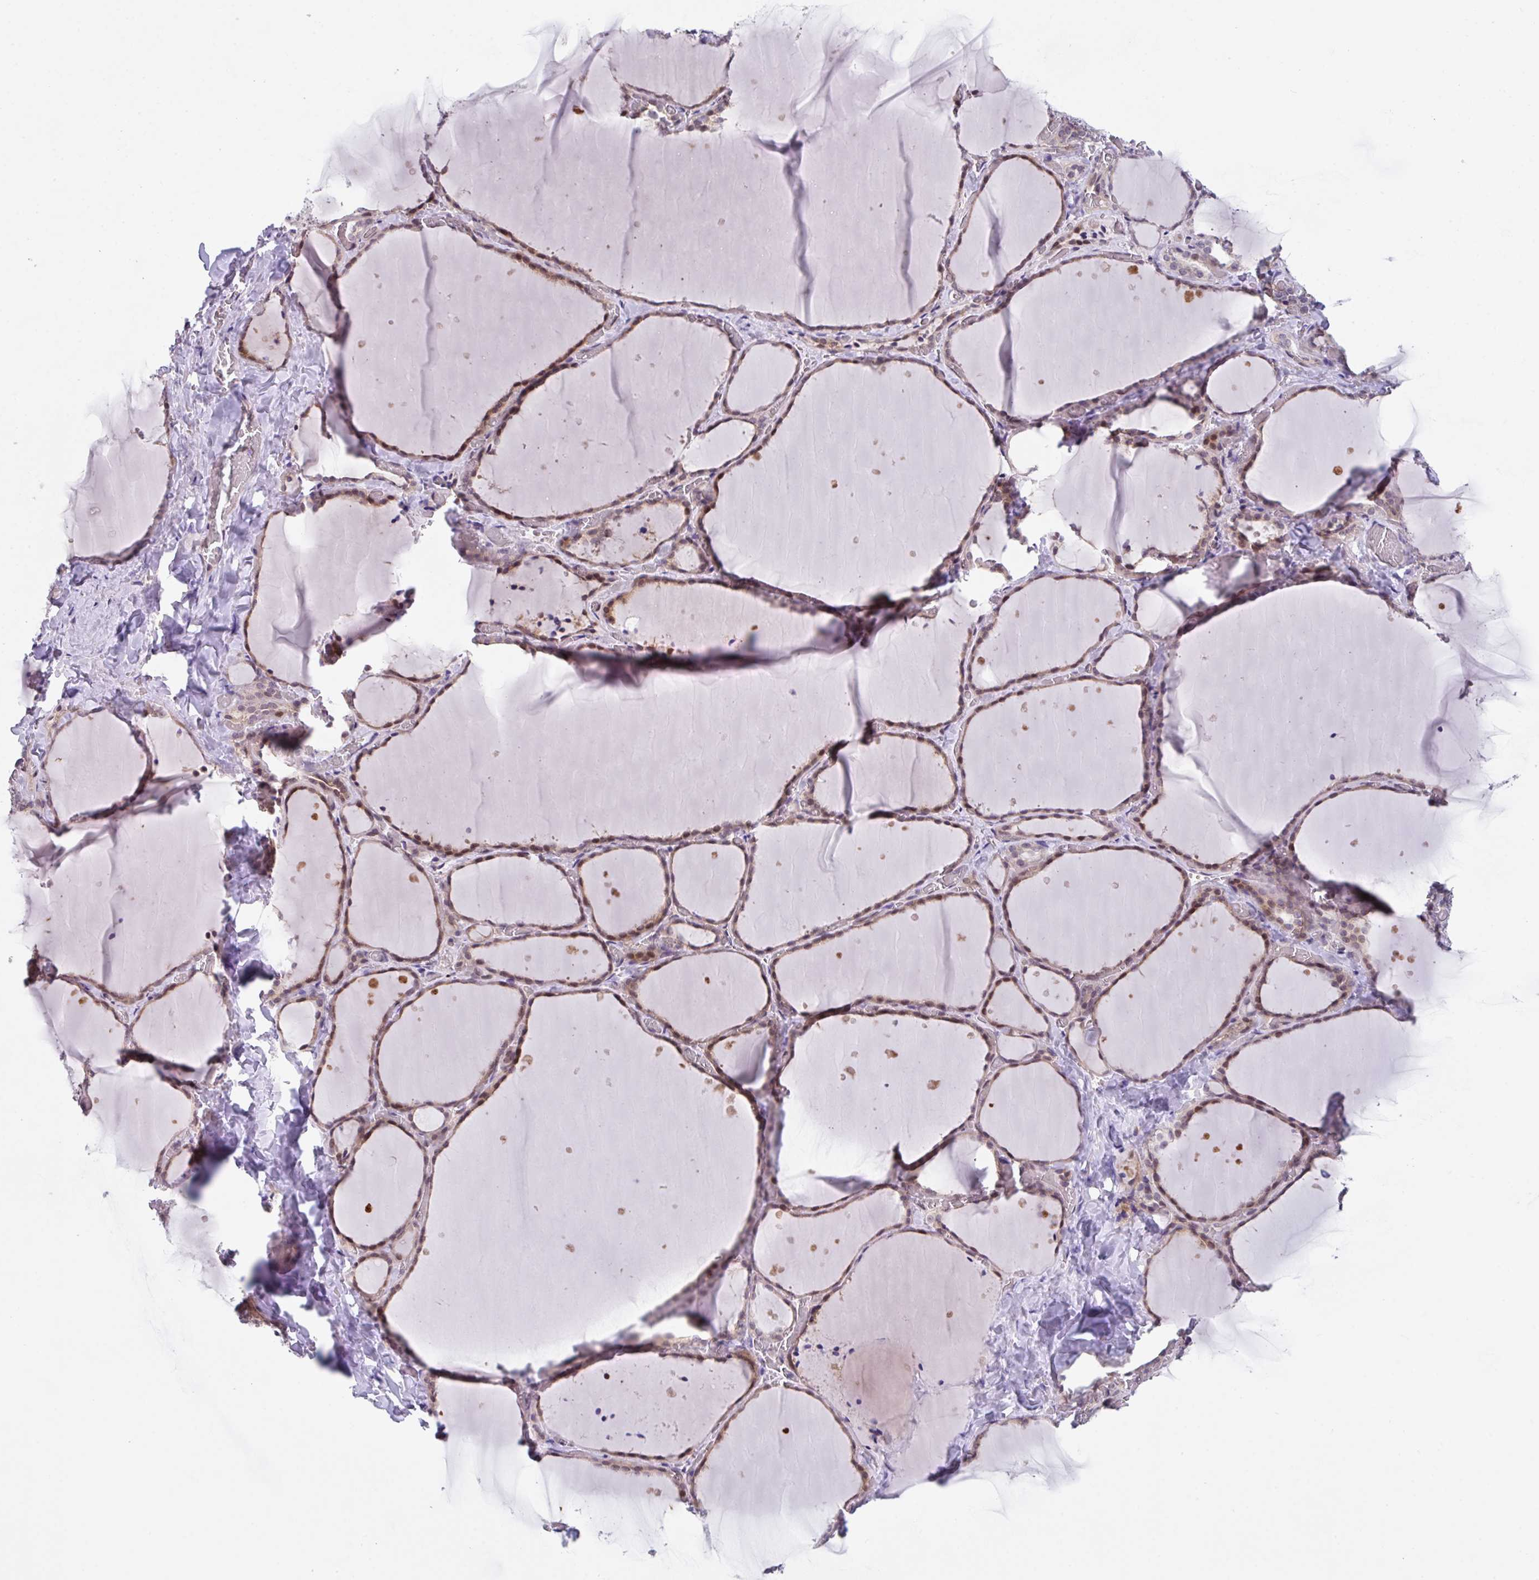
{"staining": {"intensity": "moderate", "quantity": ">75%", "location": "cytoplasmic/membranous,nuclear"}, "tissue": "thyroid gland", "cell_type": "Glandular cells", "image_type": "normal", "snomed": [{"axis": "morphology", "description": "Normal tissue, NOS"}, {"axis": "topography", "description": "Thyroid gland"}], "caption": "Protein positivity by IHC demonstrates moderate cytoplasmic/membranous,nuclear staining in about >75% of glandular cells in benign thyroid gland.", "gene": "RBM18", "patient": {"sex": "female", "age": 36}}